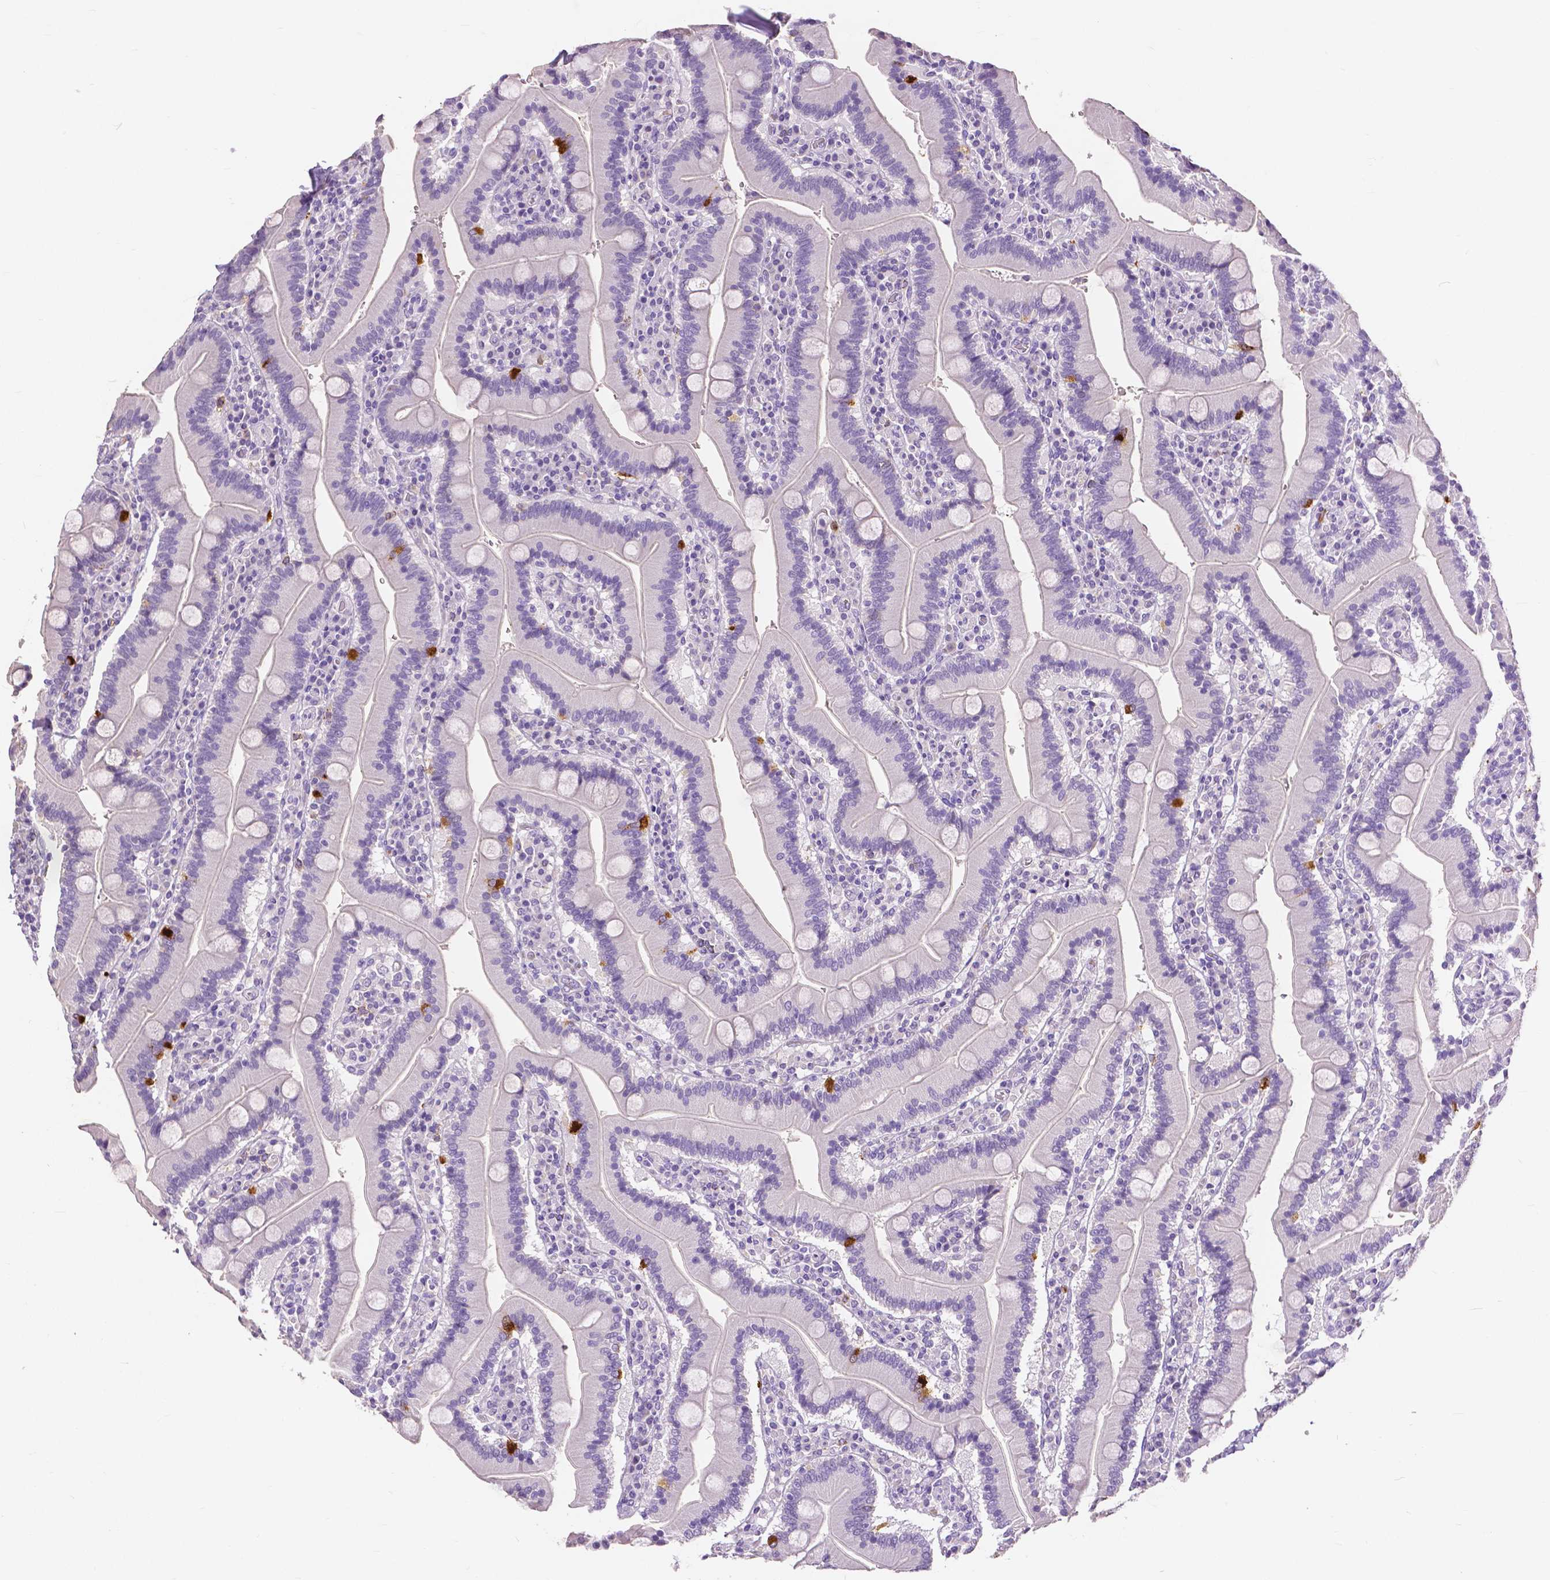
{"staining": {"intensity": "strong", "quantity": "<25%", "location": "cytoplasmic/membranous"}, "tissue": "duodenum", "cell_type": "Glandular cells", "image_type": "normal", "snomed": [{"axis": "morphology", "description": "Normal tissue, NOS"}, {"axis": "topography", "description": "Duodenum"}], "caption": "Immunohistochemistry of unremarkable duodenum reveals medium levels of strong cytoplasmic/membranous expression in about <25% of glandular cells.", "gene": "CXCR2", "patient": {"sex": "female", "age": 62}}